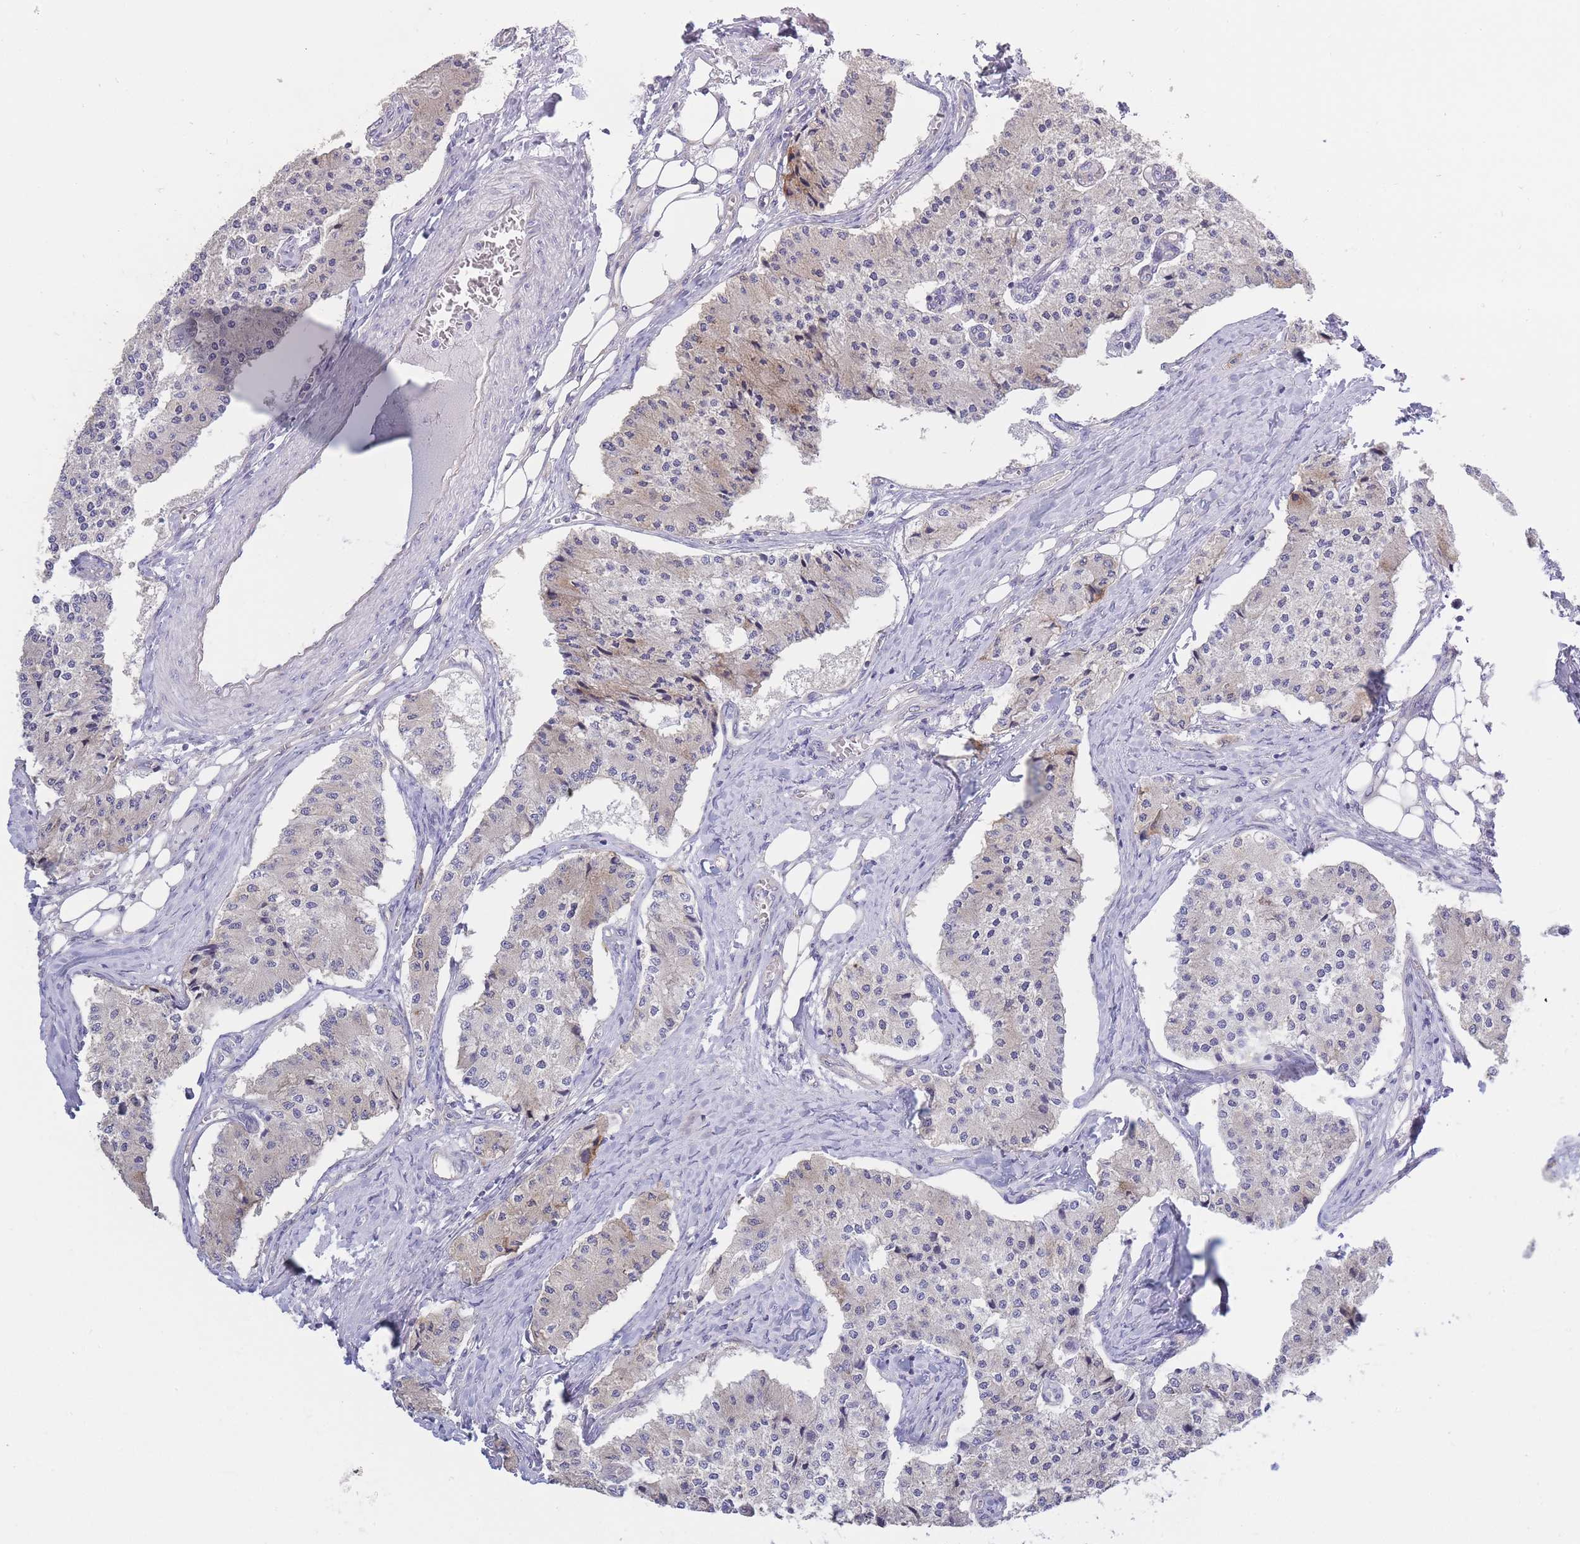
{"staining": {"intensity": "negative", "quantity": "none", "location": "none"}, "tissue": "carcinoid", "cell_type": "Tumor cells", "image_type": "cancer", "snomed": [{"axis": "morphology", "description": "Carcinoid, malignant, NOS"}, {"axis": "topography", "description": "Colon"}], "caption": "This is an immunohistochemistry photomicrograph of carcinoid (malignant). There is no staining in tumor cells.", "gene": "C19orf25", "patient": {"sex": "female", "age": 52}}